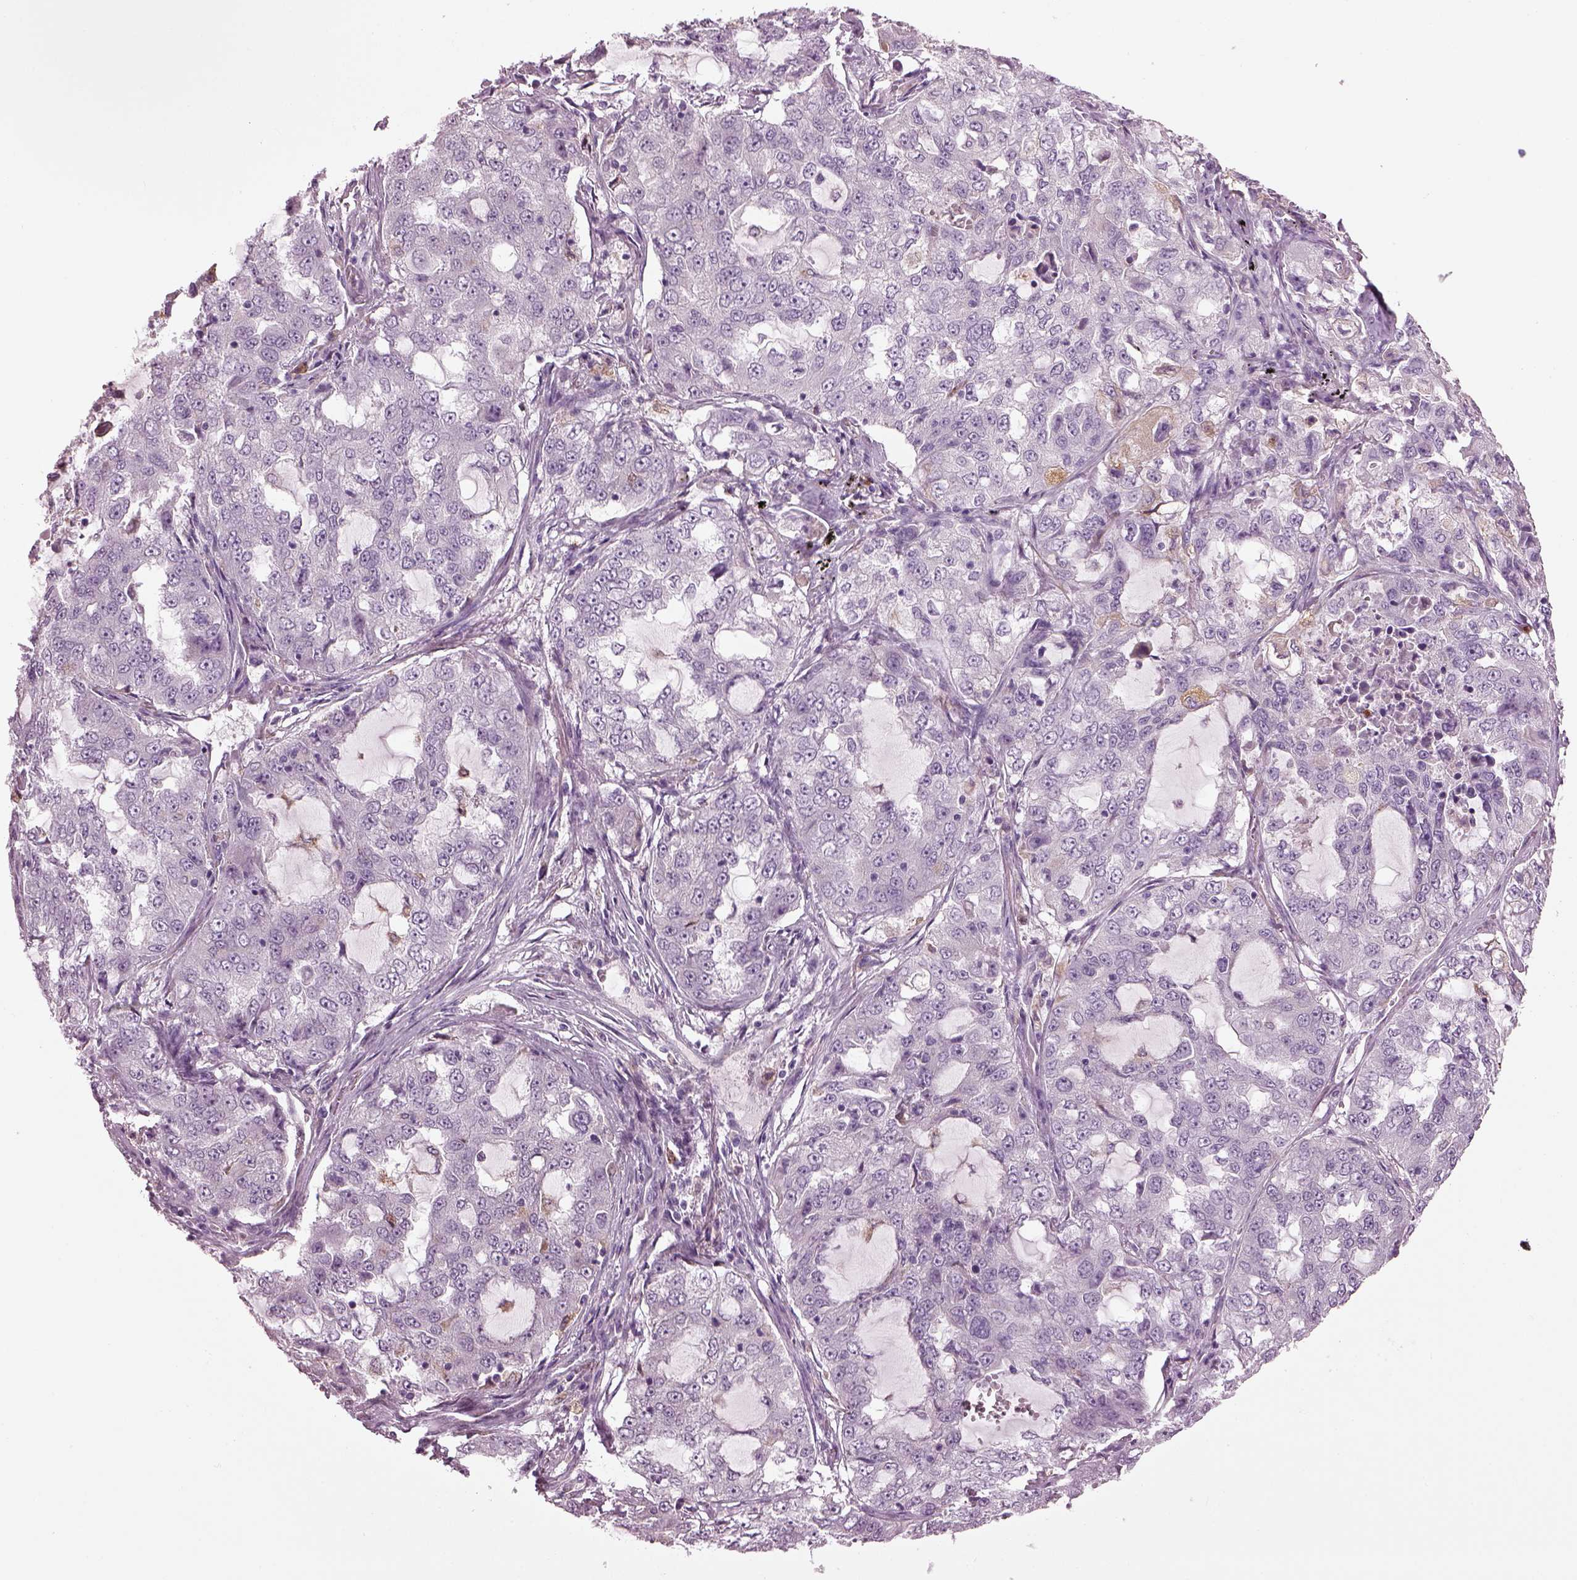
{"staining": {"intensity": "negative", "quantity": "none", "location": "none"}, "tissue": "lung cancer", "cell_type": "Tumor cells", "image_type": "cancer", "snomed": [{"axis": "morphology", "description": "Adenocarcinoma, NOS"}, {"axis": "topography", "description": "Lung"}], "caption": "Tumor cells show no significant protein positivity in lung cancer (adenocarcinoma).", "gene": "TMEM231", "patient": {"sex": "female", "age": 61}}